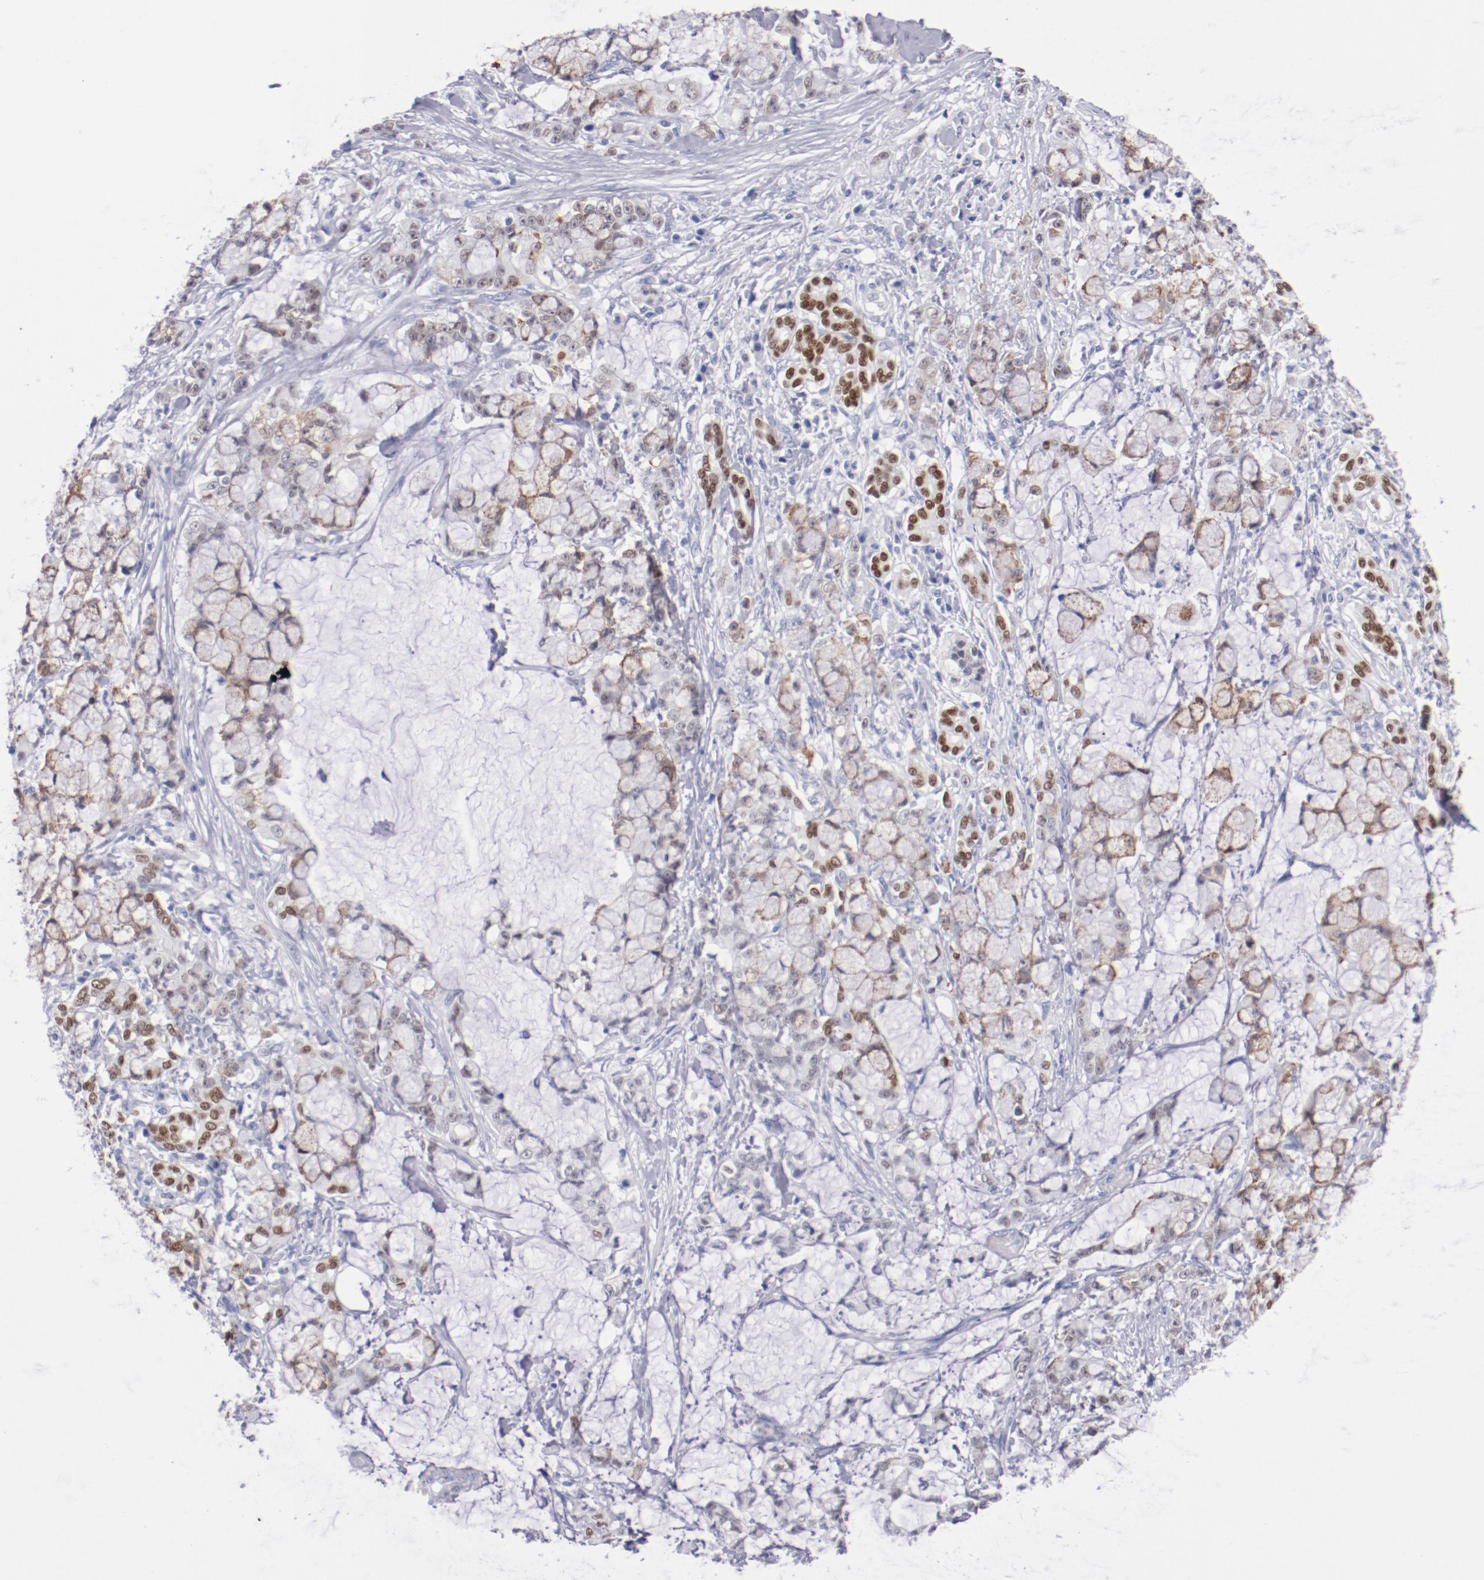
{"staining": {"intensity": "weak", "quantity": ">75%", "location": "nuclear"}, "tissue": "pancreatic cancer", "cell_type": "Tumor cells", "image_type": "cancer", "snomed": [{"axis": "morphology", "description": "Adenocarcinoma, NOS"}, {"axis": "topography", "description": "Pancreas"}], "caption": "This histopathology image reveals immunohistochemistry staining of adenocarcinoma (pancreatic), with low weak nuclear positivity in approximately >75% of tumor cells.", "gene": "HNF1B", "patient": {"sex": "female", "age": 73}}